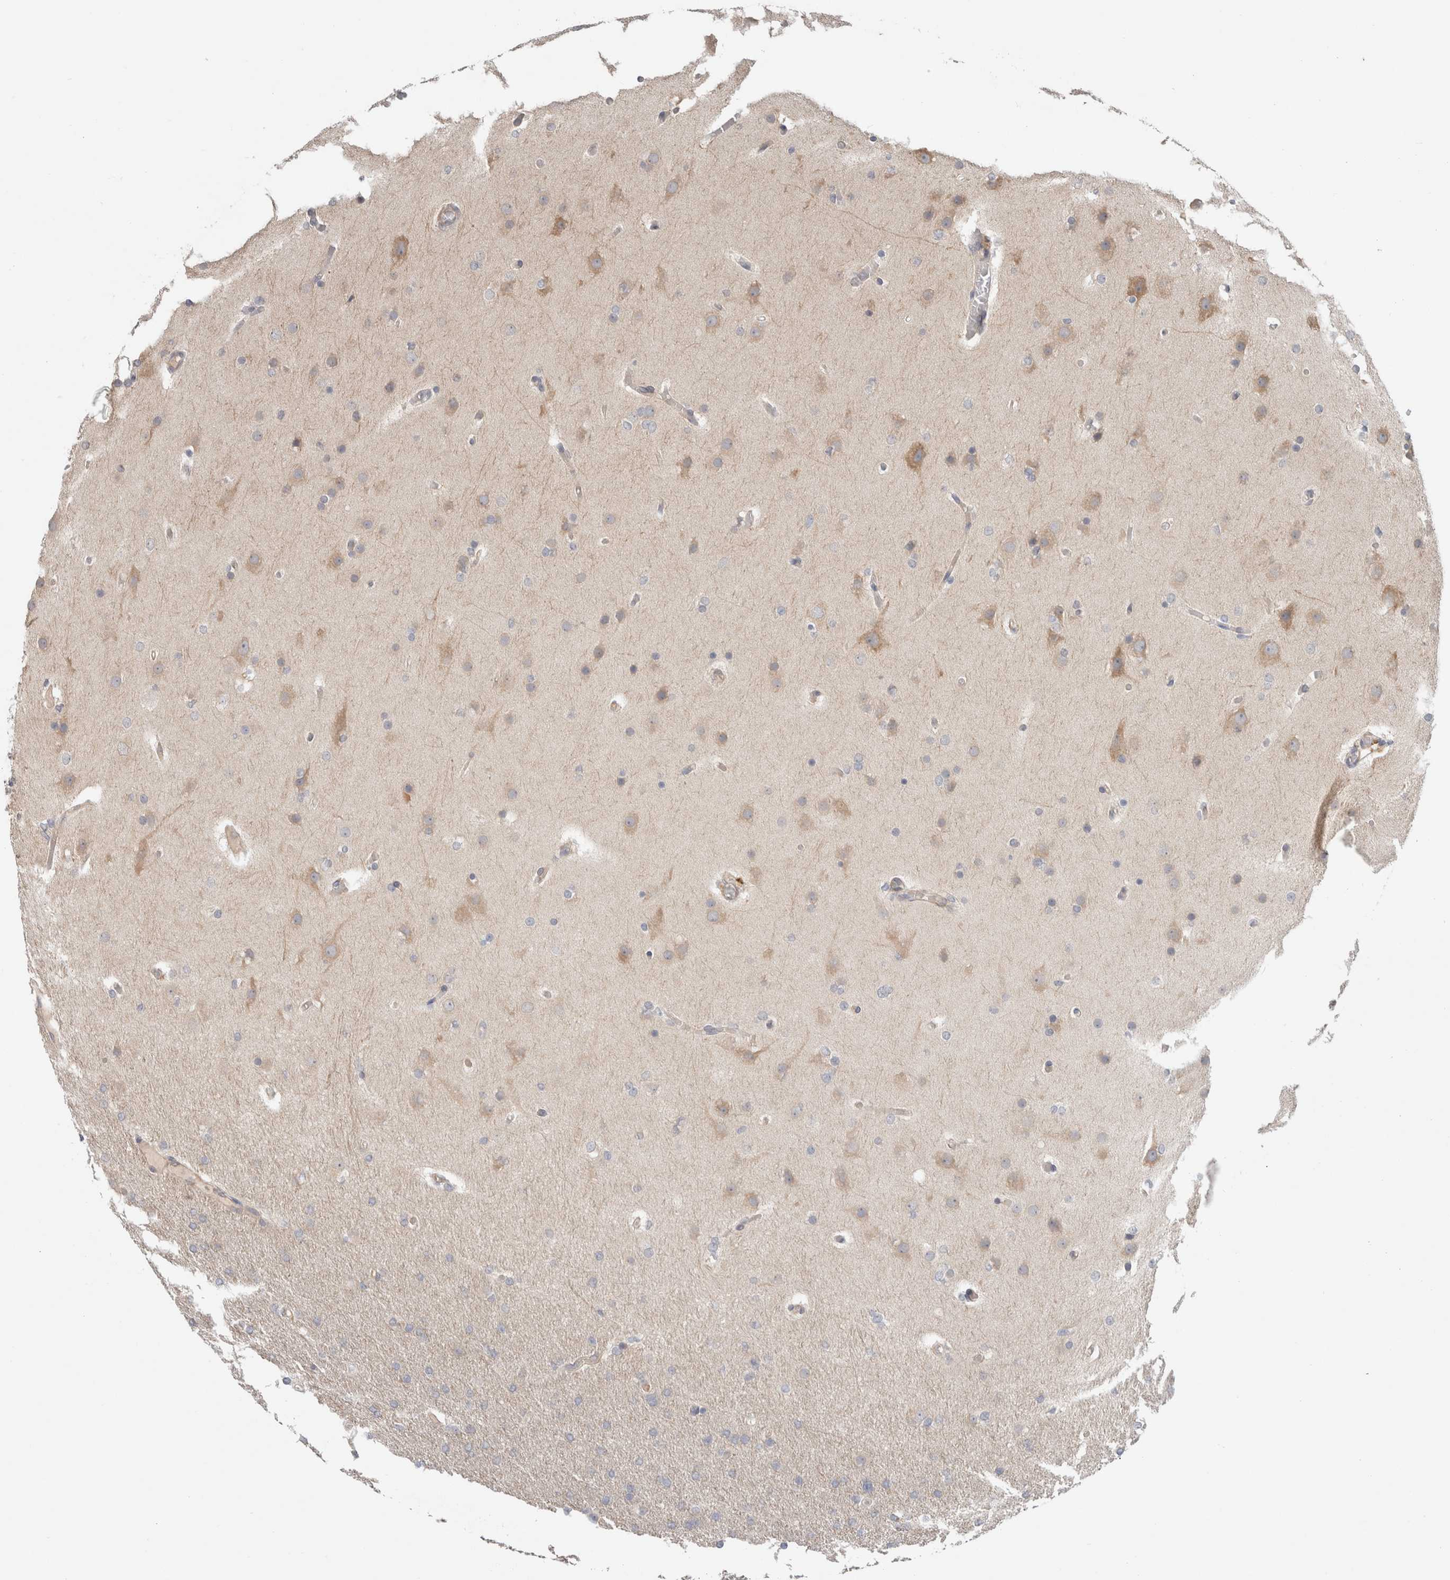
{"staining": {"intensity": "negative", "quantity": "none", "location": "none"}, "tissue": "glioma", "cell_type": "Tumor cells", "image_type": "cancer", "snomed": [{"axis": "morphology", "description": "Glioma, malignant, High grade"}, {"axis": "topography", "description": "Cerebral cortex"}], "caption": "There is no significant positivity in tumor cells of malignant glioma (high-grade).", "gene": "RASAL2", "patient": {"sex": "female", "age": 36}}